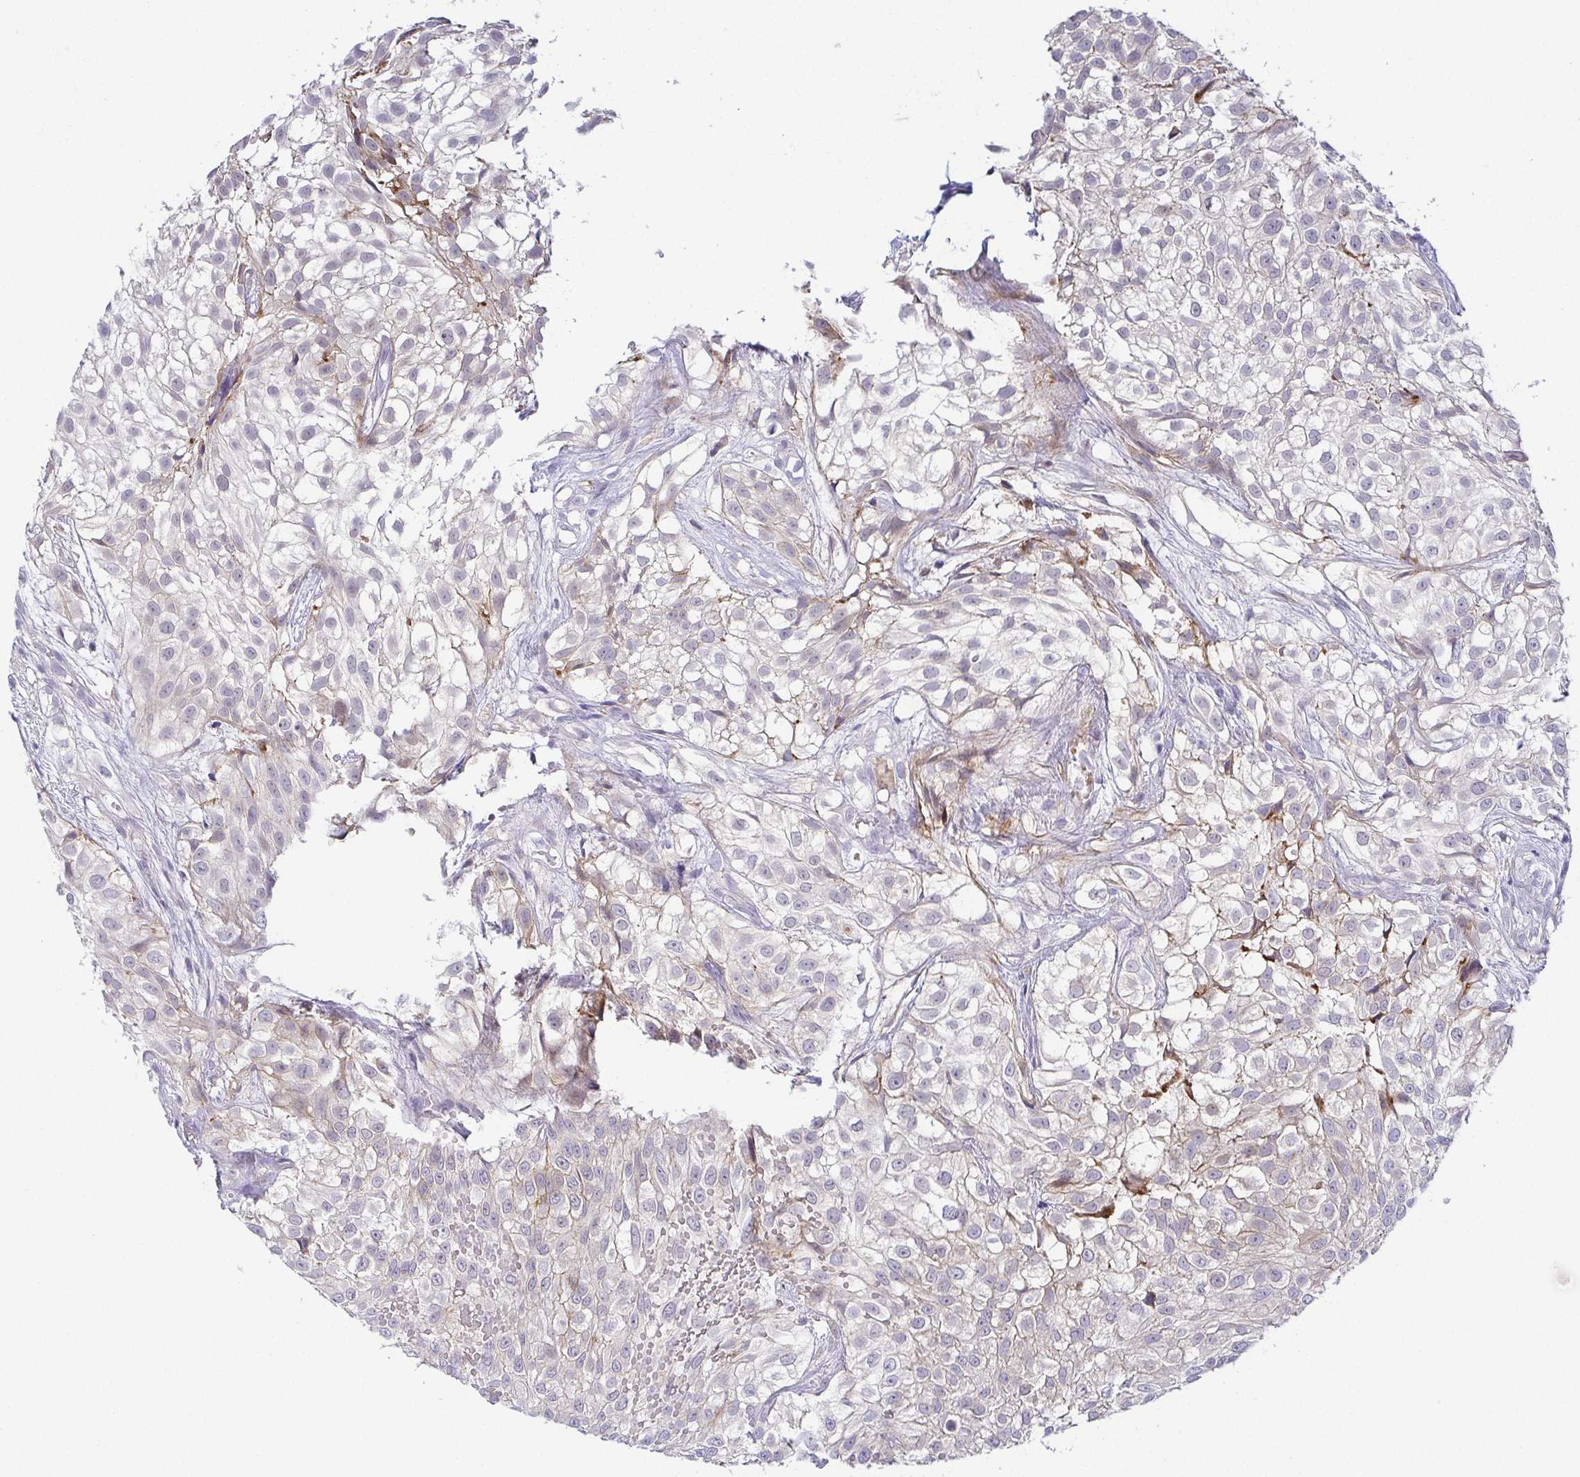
{"staining": {"intensity": "moderate", "quantity": "<25%", "location": "nuclear"}, "tissue": "urothelial cancer", "cell_type": "Tumor cells", "image_type": "cancer", "snomed": [{"axis": "morphology", "description": "Urothelial carcinoma, High grade"}, {"axis": "topography", "description": "Urinary bladder"}], "caption": "High-grade urothelial carcinoma stained with DAB IHC displays low levels of moderate nuclear staining in about <25% of tumor cells. Using DAB (brown) and hematoxylin (blue) stains, captured at high magnification using brightfield microscopy.", "gene": "RNASE7", "patient": {"sex": "male", "age": 56}}